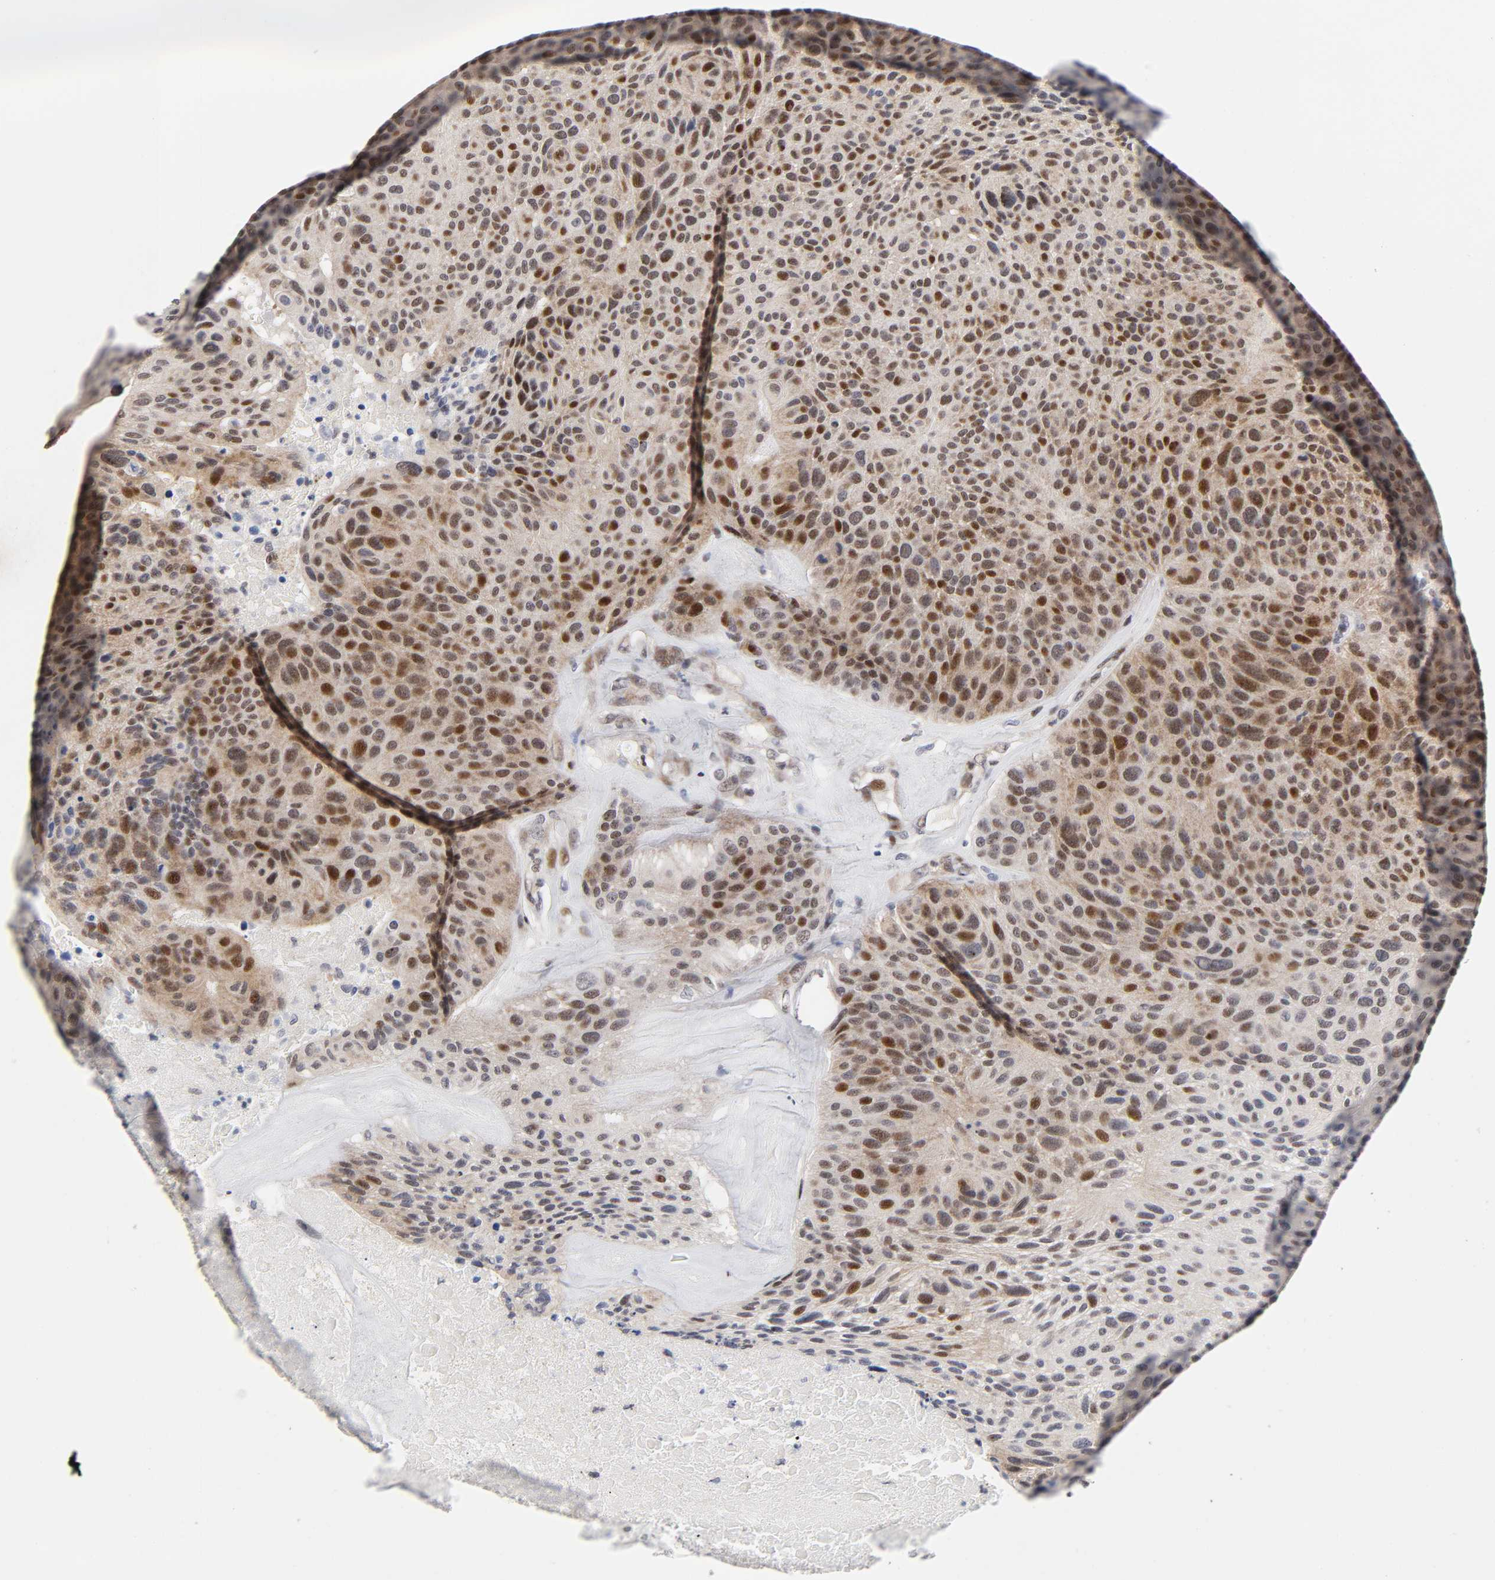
{"staining": {"intensity": "strong", "quantity": ">75%", "location": "cytoplasmic/membranous,nuclear"}, "tissue": "urothelial cancer", "cell_type": "Tumor cells", "image_type": "cancer", "snomed": [{"axis": "morphology", "description": "Urothelial carcinoma, High grade"}, {"axis": "topography", "description": "Urinary bladder"}], "caption": "Immunohistochemistry (IHC) histopathology image of human high-grade urothelial carcinoma stained for a protein (brown), which reveals high levels of strong cytoplasmic/membranous and nuclear staining in approximately >75% of tumor cells.", "gene": "STK38", "patient": {"sex": "male", "age": 66}}